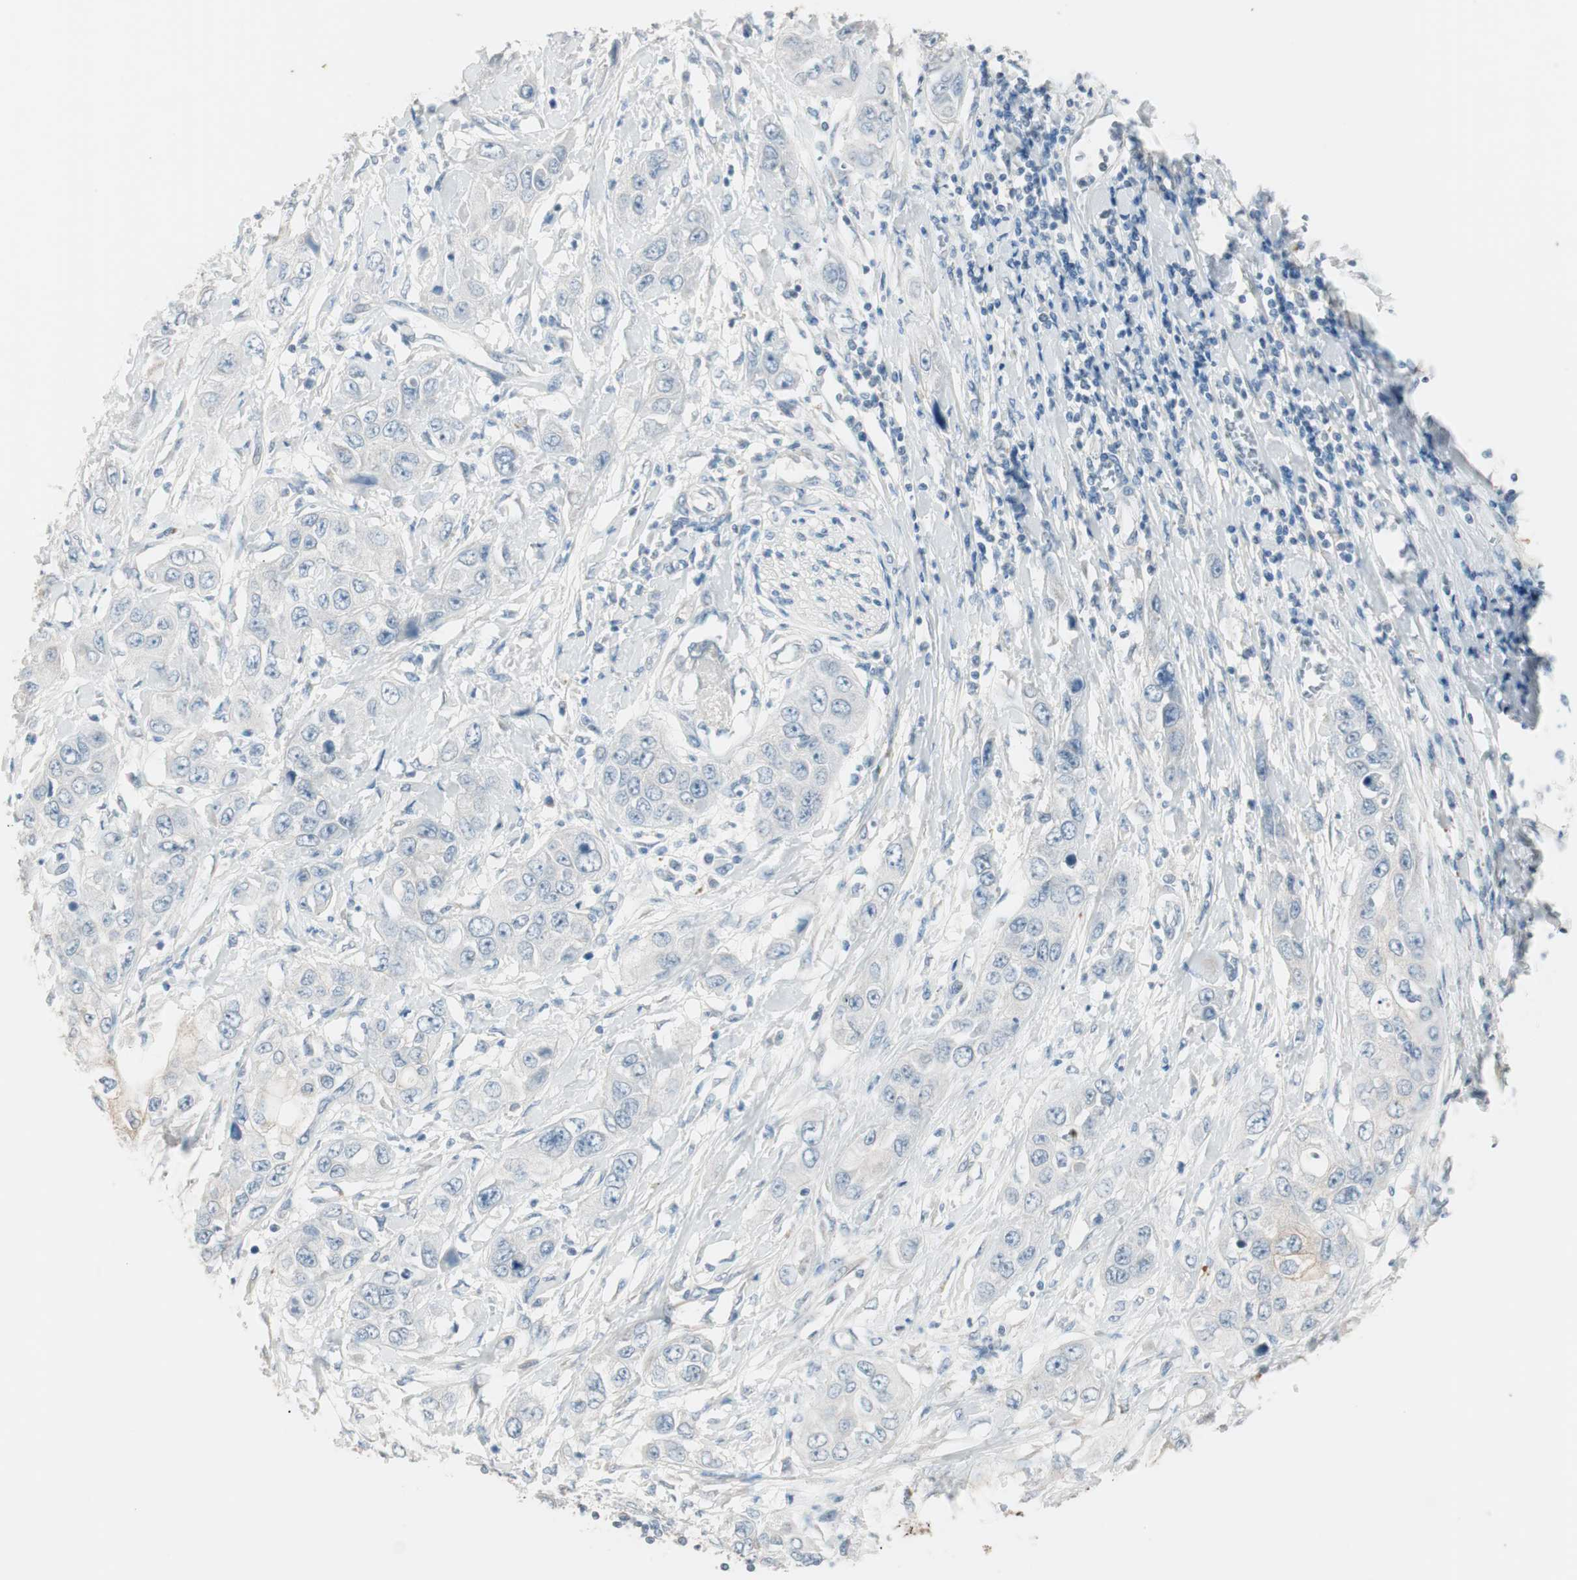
{"staining": {"intensity": "negative", "quantity": "none", "location": "none"}, "tissue": "pancreatic cancer", "cell_type": "Tumor cells", "image_type": "cancer", "snomed": [{"axis": "morphology", "description": "Adenocarcinoma, NOS"}, {"axis": "topography", "description": "Pancreas"}], "caption": "A histopathology image of human pancreatic cancer (adenocarcinoma) is negative for staining in tumor cells. The staining is performed using DAB brown chromogen with nuclei counter-stained in using hematoxylin.", "gene": "KHK", "patient": {"sex": "female", "age": 70}}